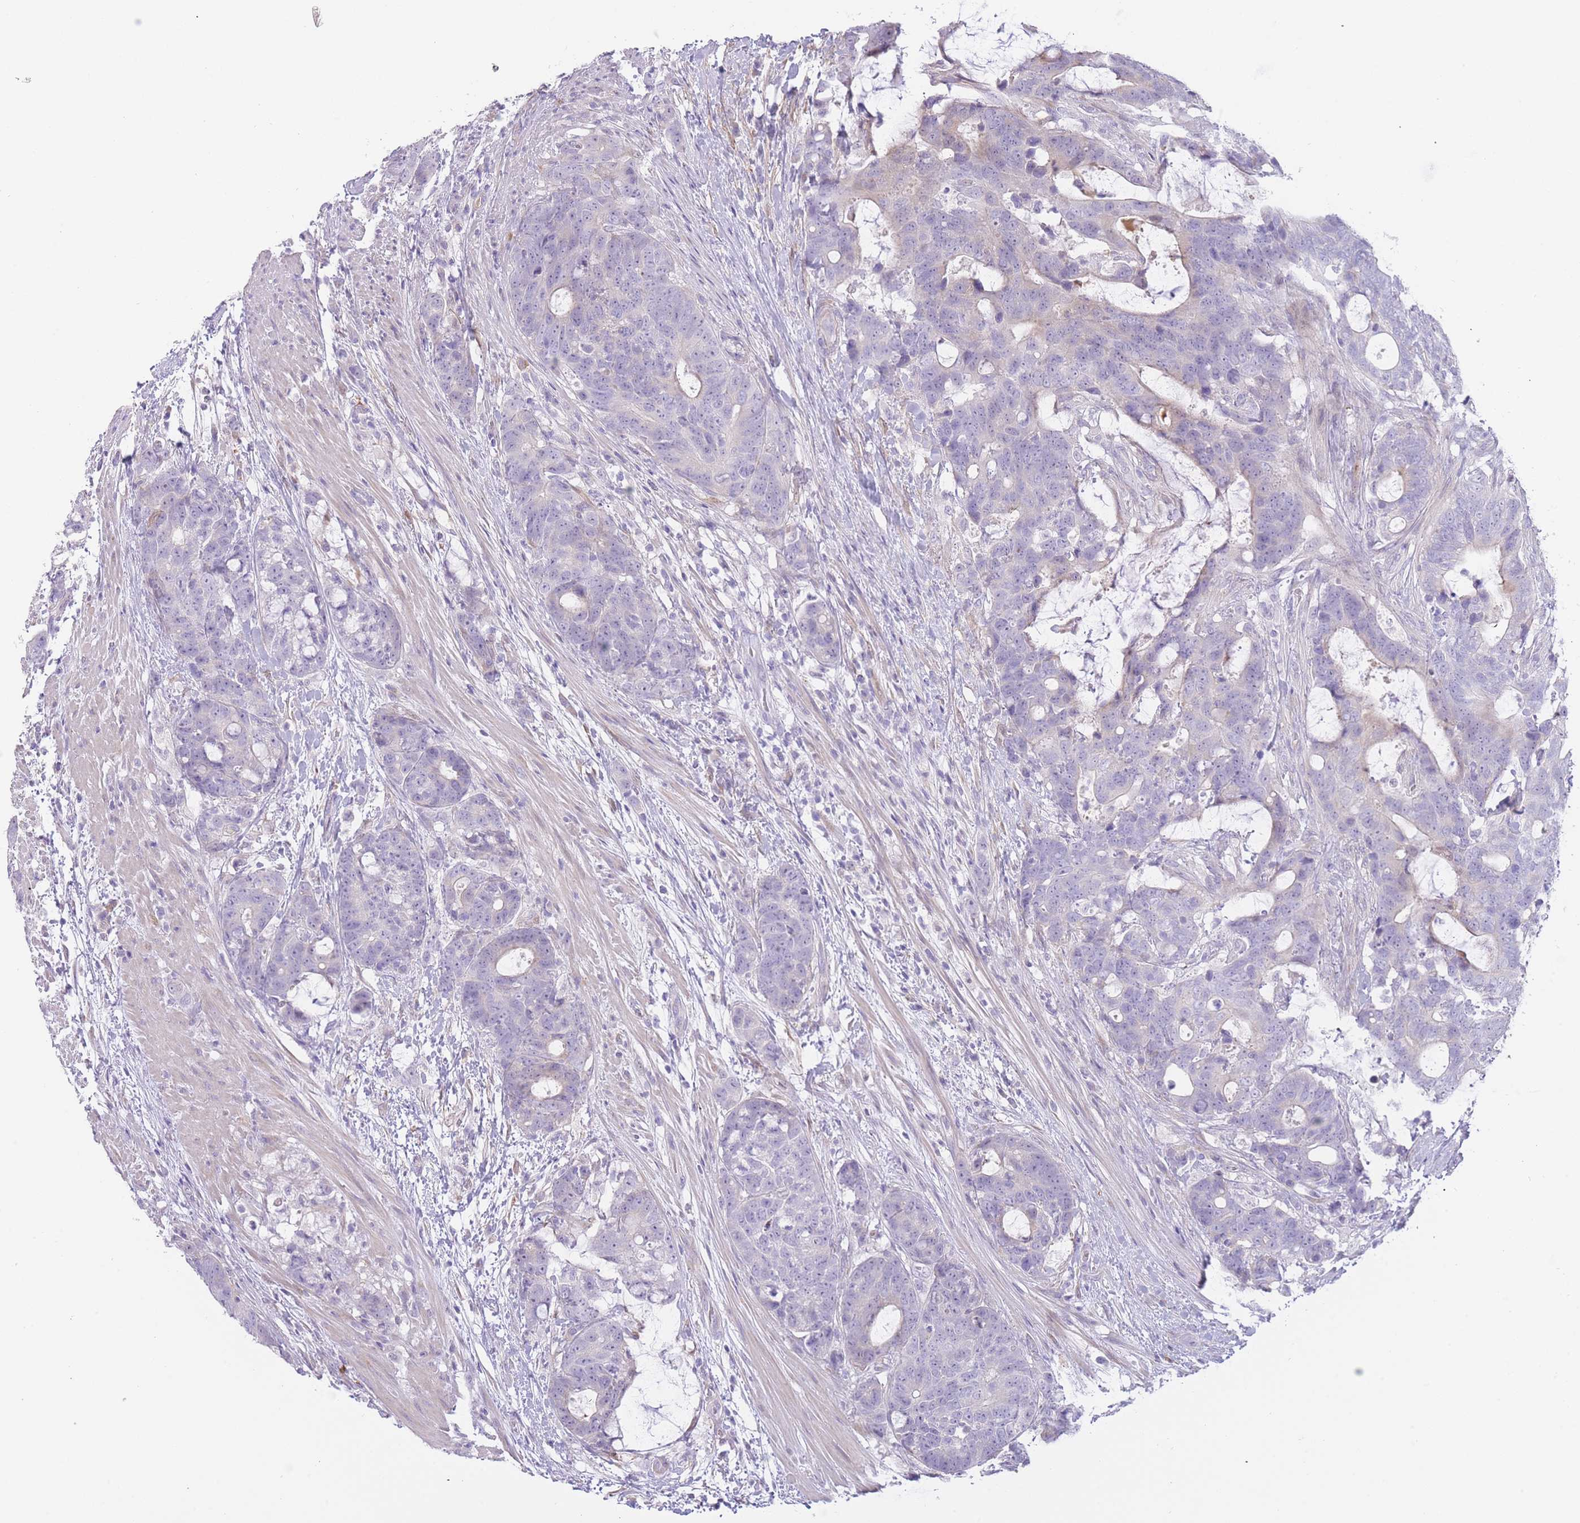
{"staining": {"intensity": "negative", "quantity": "none", "location": "none"}, "tissue": "colorectal cancer", "cell_type": "Tumor cells", "image_type": "cancer", "snomed": [{"axis": "morphology", "description": "Adenocarcinoma, NOS"}, {"axis": "topography", "description": "Colon"}], "caption": "Tumor cells are negative for brown protein staining in colorectal cancer.", "gene": "IMPG1", "patient": {"sex": "female", "age": 82}}